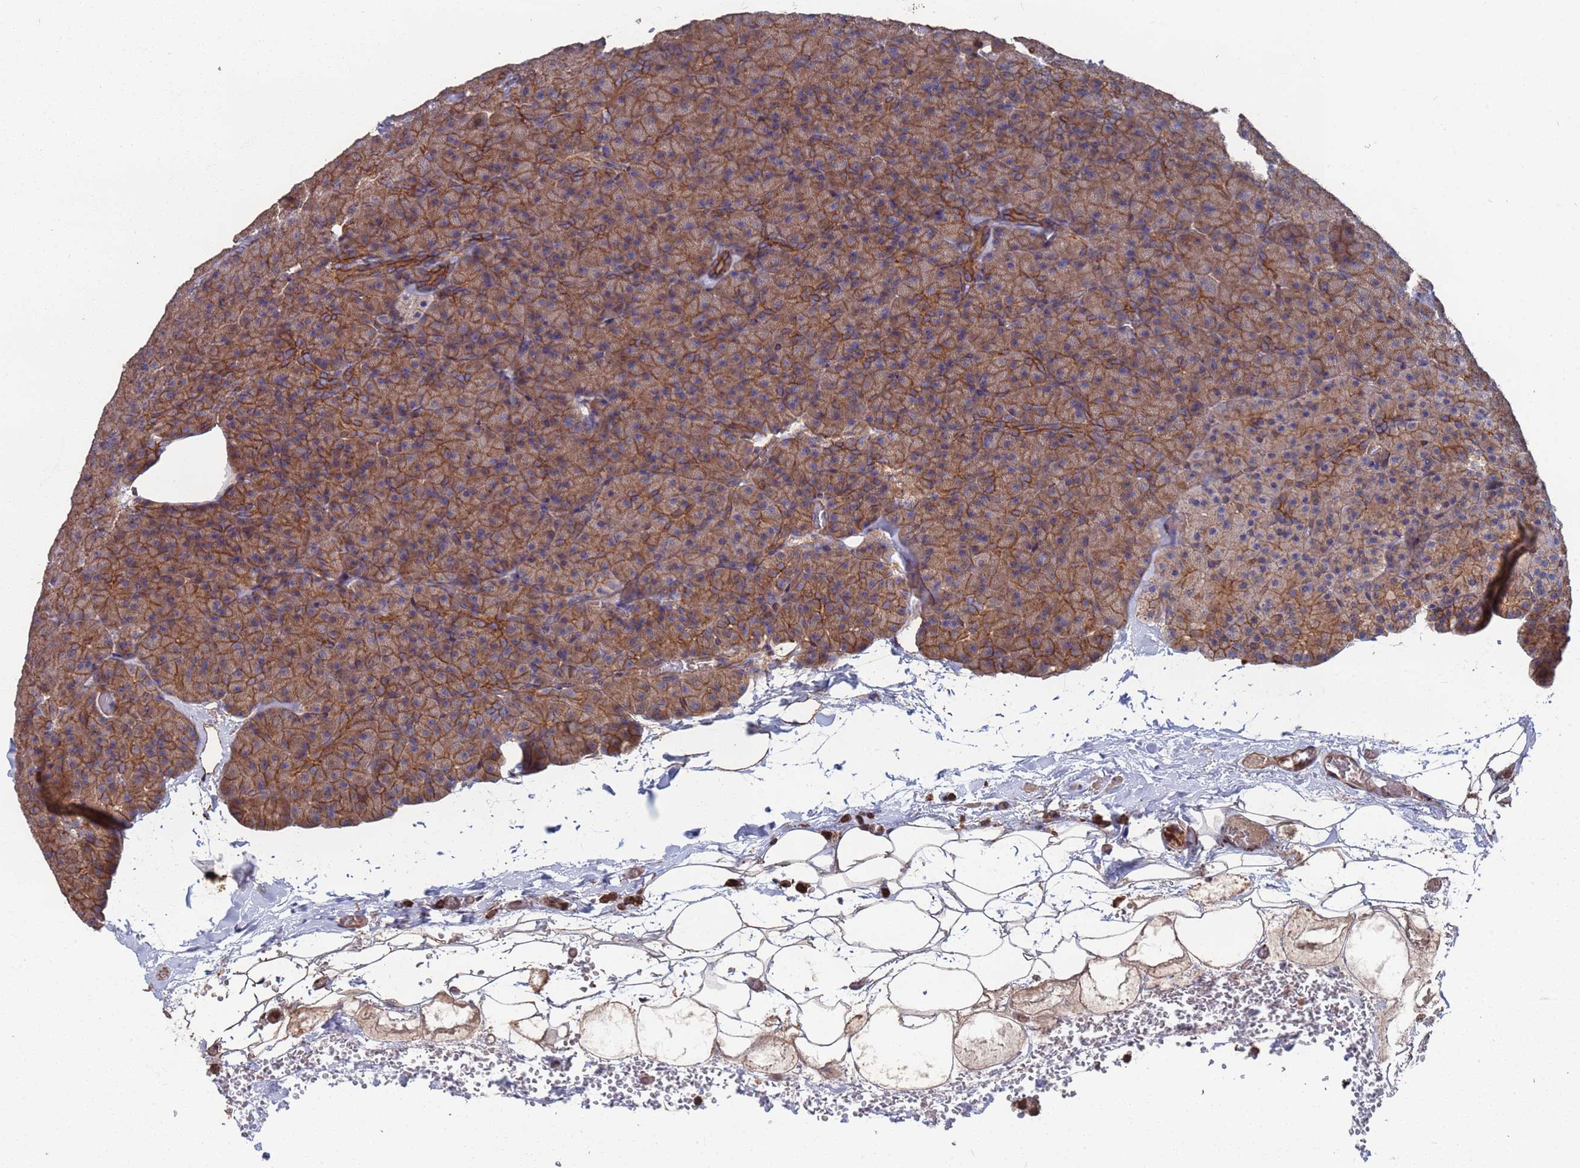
{"staining": {"intensity": "moderate", "quantity": ">75%", "location": "cytoplasmic/membranous"}, "tissue": "pancreas", "cell_type": "Exocrine glandular cells", "image_type": "normal", "snomed": [{"axis": "morphology", "description": "Normal tissue, NOS"}, {"axis": "morphology", "description": "Carcinoid, malignant, NOS"}, {"axis": "topography", "description": "Pancreas"}], "caption": "Protein expression analysis of unremarkable human pancreas reveals moderate cytoplasmic/membranous expression in approximately >75% of exocrine glandular cells. The protein is stained brown, and the nuclei are stained in blue (DAB (3,3'-diaminobenzidine) IHC with brightfield microscopy, high magnification).", "gene": "NDUFAF6", "patient": {"sex": "female", "age": 35}}